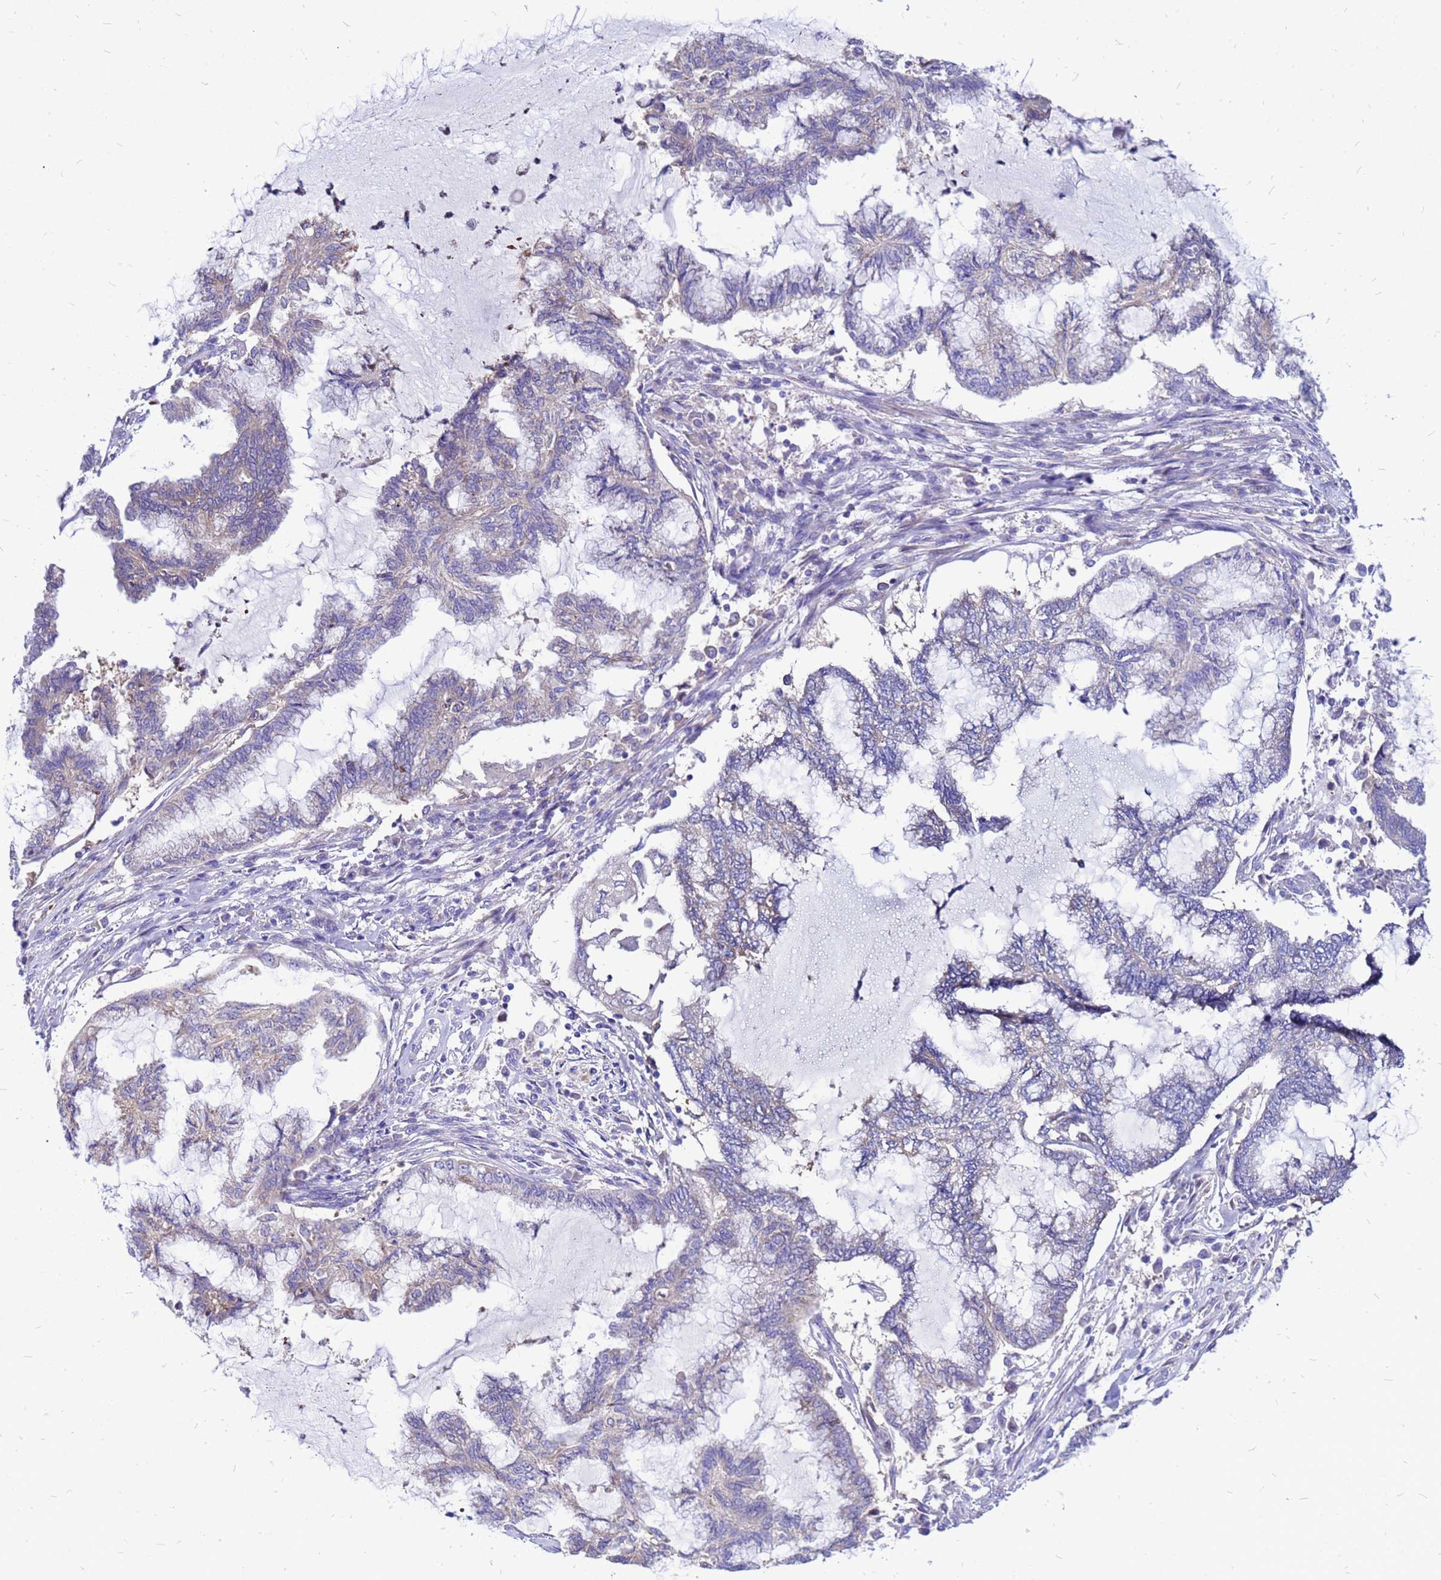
{"staining": {"intensity": "negative", "quantity": "none", "location": "none"}, "tissue": "endometrial cancer", "cell_type": "Tumor cells", "image_type": "cancer", "snomed": [{"axis": "morphology", "description": "Adenocarcinoma, NOS"}, {"axis": "topography", "description": "Endometrium"}], "caption": "The histopathology image displays no significant staining in tumor cells of endometrial cancer. (IHC, brightfield microscopy, high magnification).", "gene": "FHIP1A", "patient": {"sex": "female", "age": 86}}